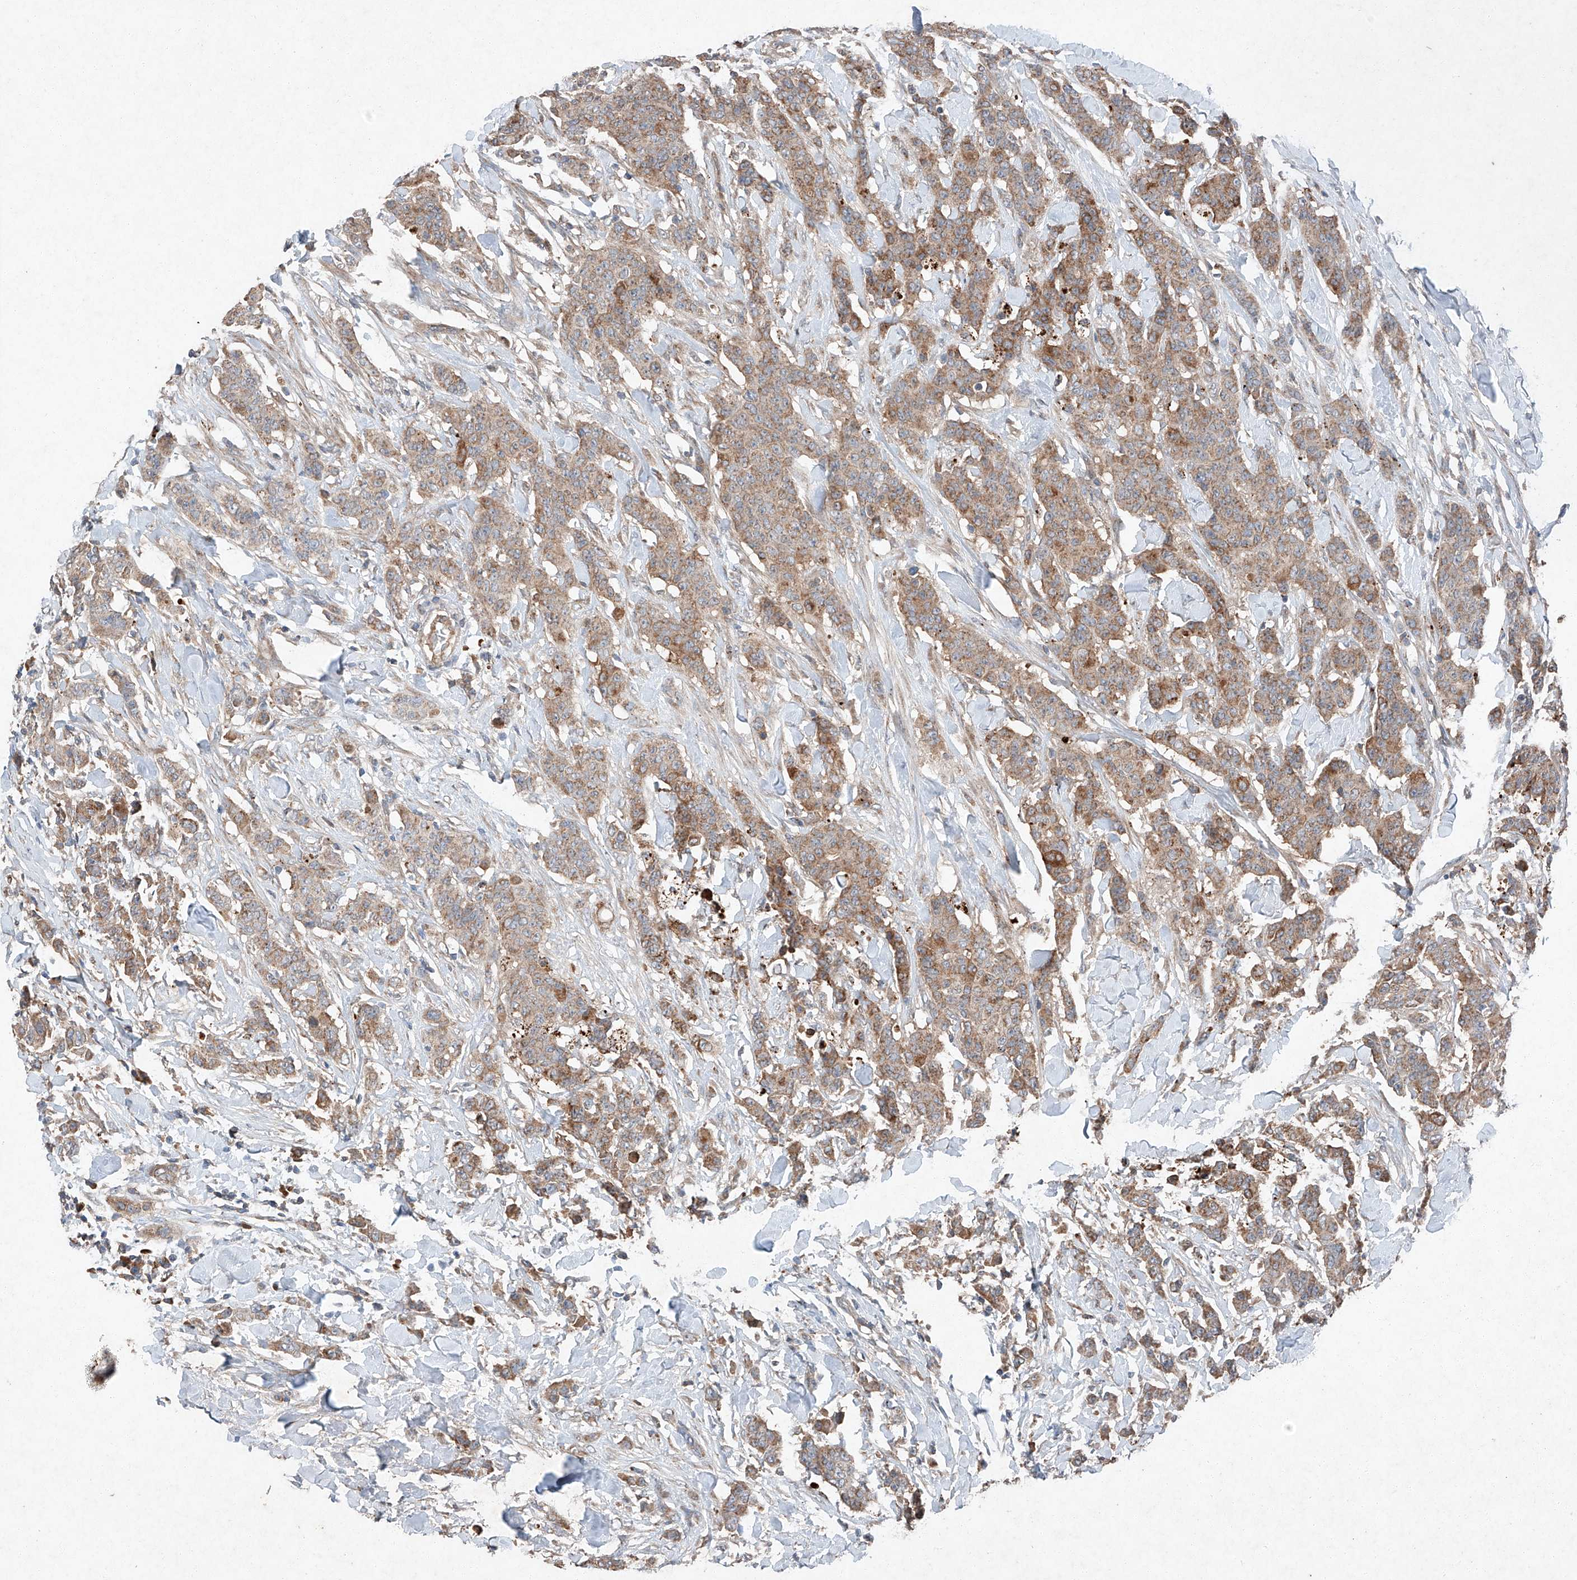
{"staining": {"intensity": "moderate", "quantity": ">75%", "location": "cytoplasmic/membranous"}, "tissue": "breast cancer", "cell_type": "Tumor cells", "image_type": "cancer", "snomed": [{"axis": "morphology", "description": "Duct carcinoma"}, {"axis": "topography", "description": "Breast"}], "caption": "Breast cancer (intraductal carcinoma) was stained to show a protein in brown. There is medium levels of moderate cytoplasmic/membranous expression in about >75% of tumor cells. The protein of interest is stained brown, and the nuclei are stained in blue (DAB IHC with brightfield microscopy, high magnification).", "gene": "RUSC1", "patient": {"sex": "female", "age": 40}}